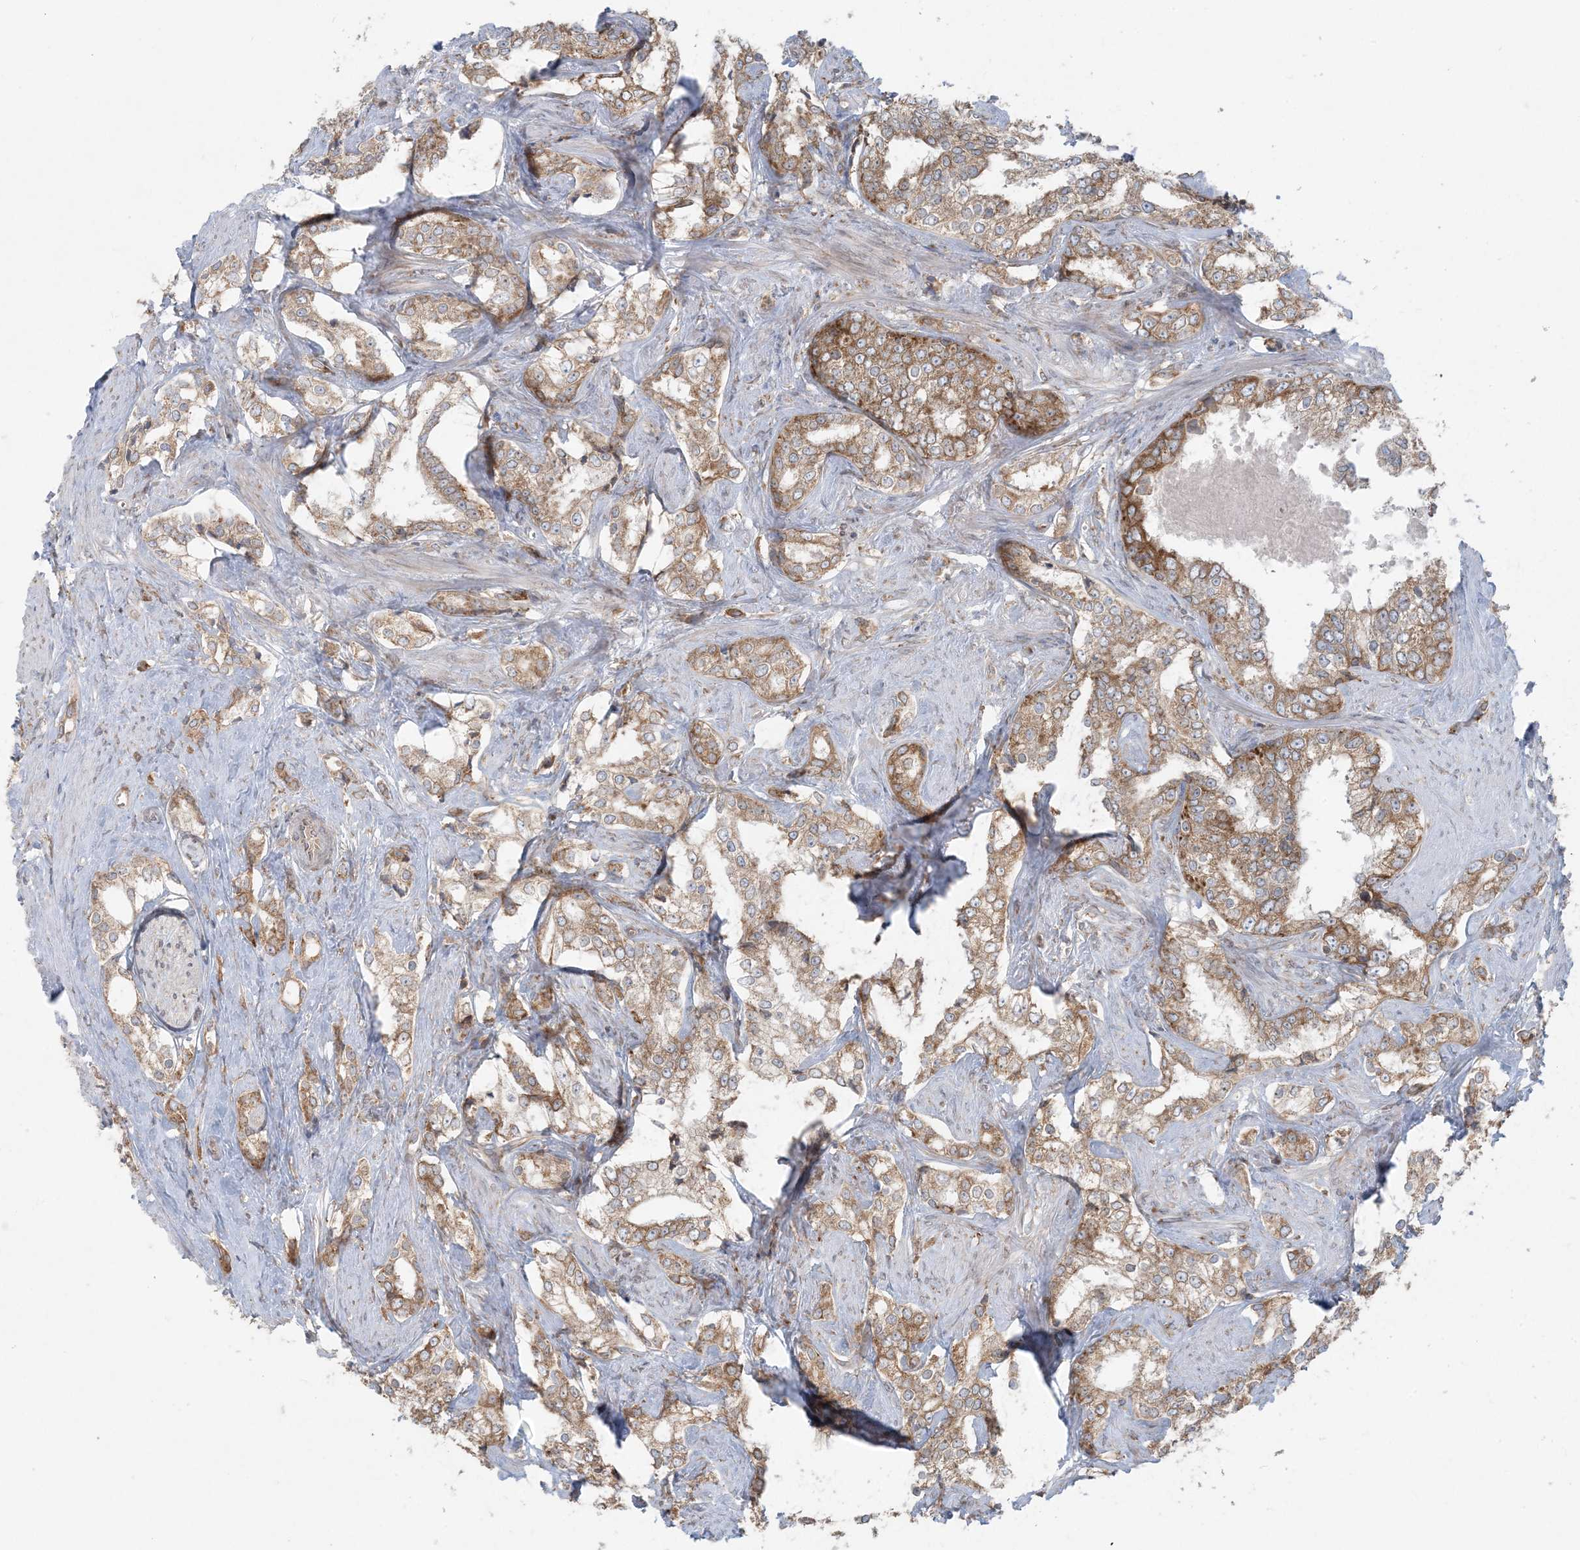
{"staining": {"intensity": "moderate", "quantity": ">75%", "location": "cytoplasmic/membranous"}, "tissue": "prostate cancer", "cell_type": "Tumor cells", "image_type": "cancer", "snomed": [{"axis": "morphology", "description": "Adenocarcinoma, High grade"}, {"axis": "topography", "description": "Prostate"}], "caption": "DAB (3,3'-diaminobenzidine) immunohistochemical staining of human prostate cancer shows moderate cytoplasmic/membranous protein positivity in about >75% of tumor cells.", "gene": "UBXN4", "patient": {"sex": "male", "age": 66}}